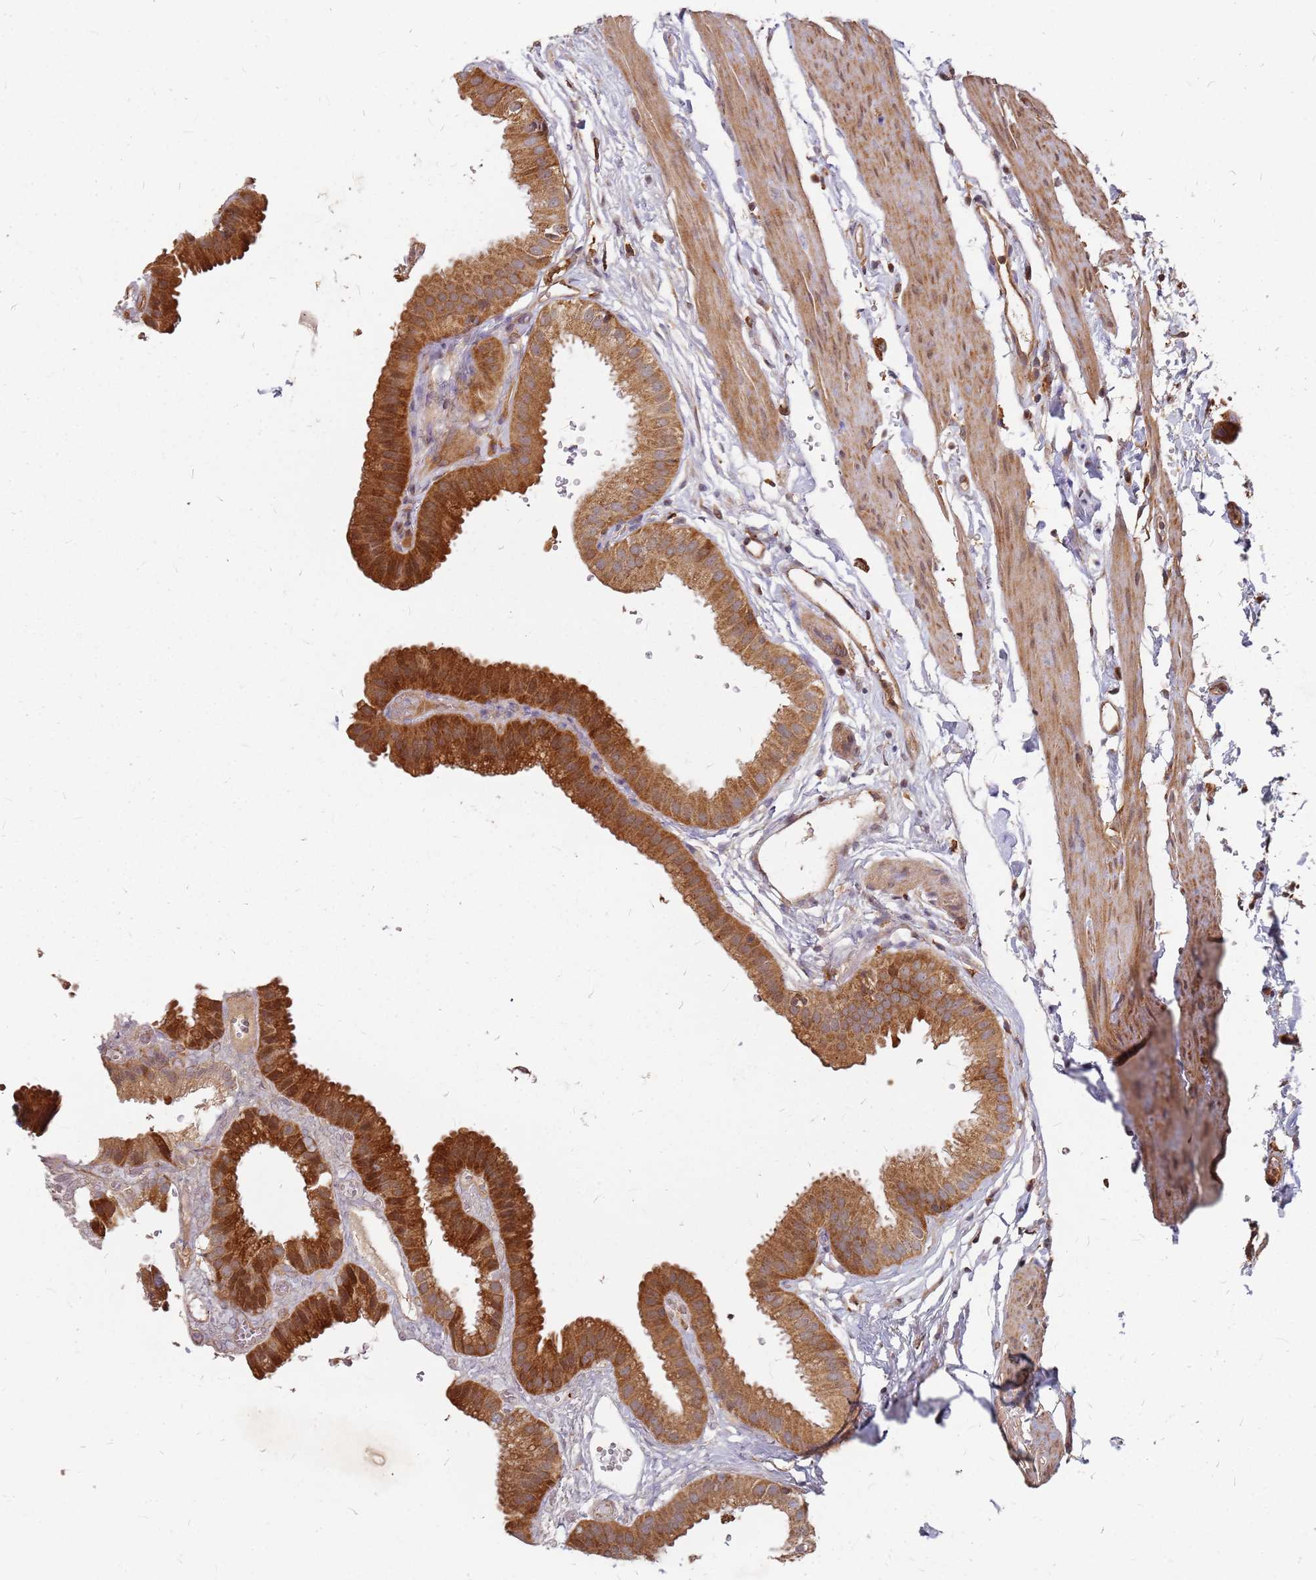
{"staining": {"intensity": "strong", "quantity": ">75%", "location": "cytoplasmic/membranous"}, "tissue": "gallbladder", "cell_type": "Glandular cells", "image_type": "normal", "snomed": [{"axis": "morphology", "description": "Normal tissue, NOS"}, {"axis": "topography", "description": "Gallbladder"}], "caption": "An image of gallbladder stained for a protein shows strong cytoplasmic/membranous brown staining in glandular cells. Using DAB (brown) and hematoxylin (blue) stains, captured at high magnification using brightfield microscopy.", "gene": "TRABD", "patient": {"sex": "female", "age": 61}}